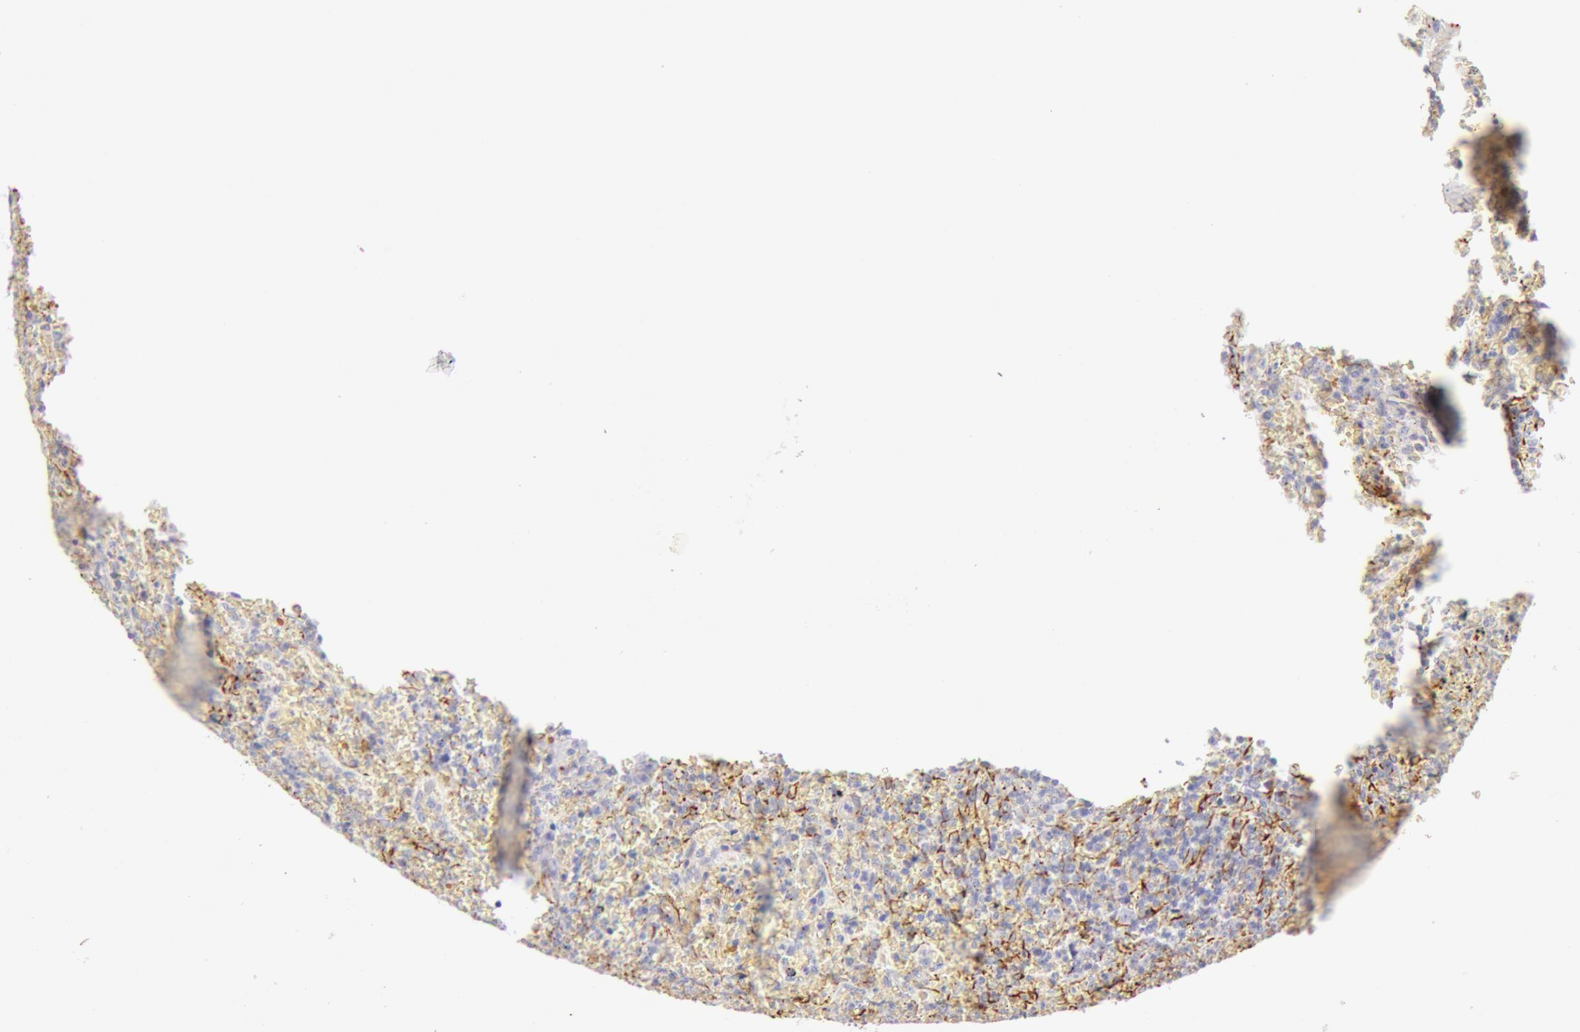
{"staining": {"intensity": "negative", "quantity": "none", "location": "none"}, "tissue": "lymphoma", "cell_type": "Tumor cells", "image_type": "cancer", "snomed": [{"axis": "morphology", "description": "Malignant lymphoma, non-Hodgkin's type, High grade"}, {"axis": "topography", "description": "Spleen"}, {"axis": "topography", "description": "Lymph node"}], "caption": "IHC photomicrograph of neoplastic tissue: human lymphoma stained with DAB (3,3'-diaminobenzidine) reveals no significant protein expression in tumor cells.", "gene": "KRT8", "patient": {"sex": "female", "age": 70}}